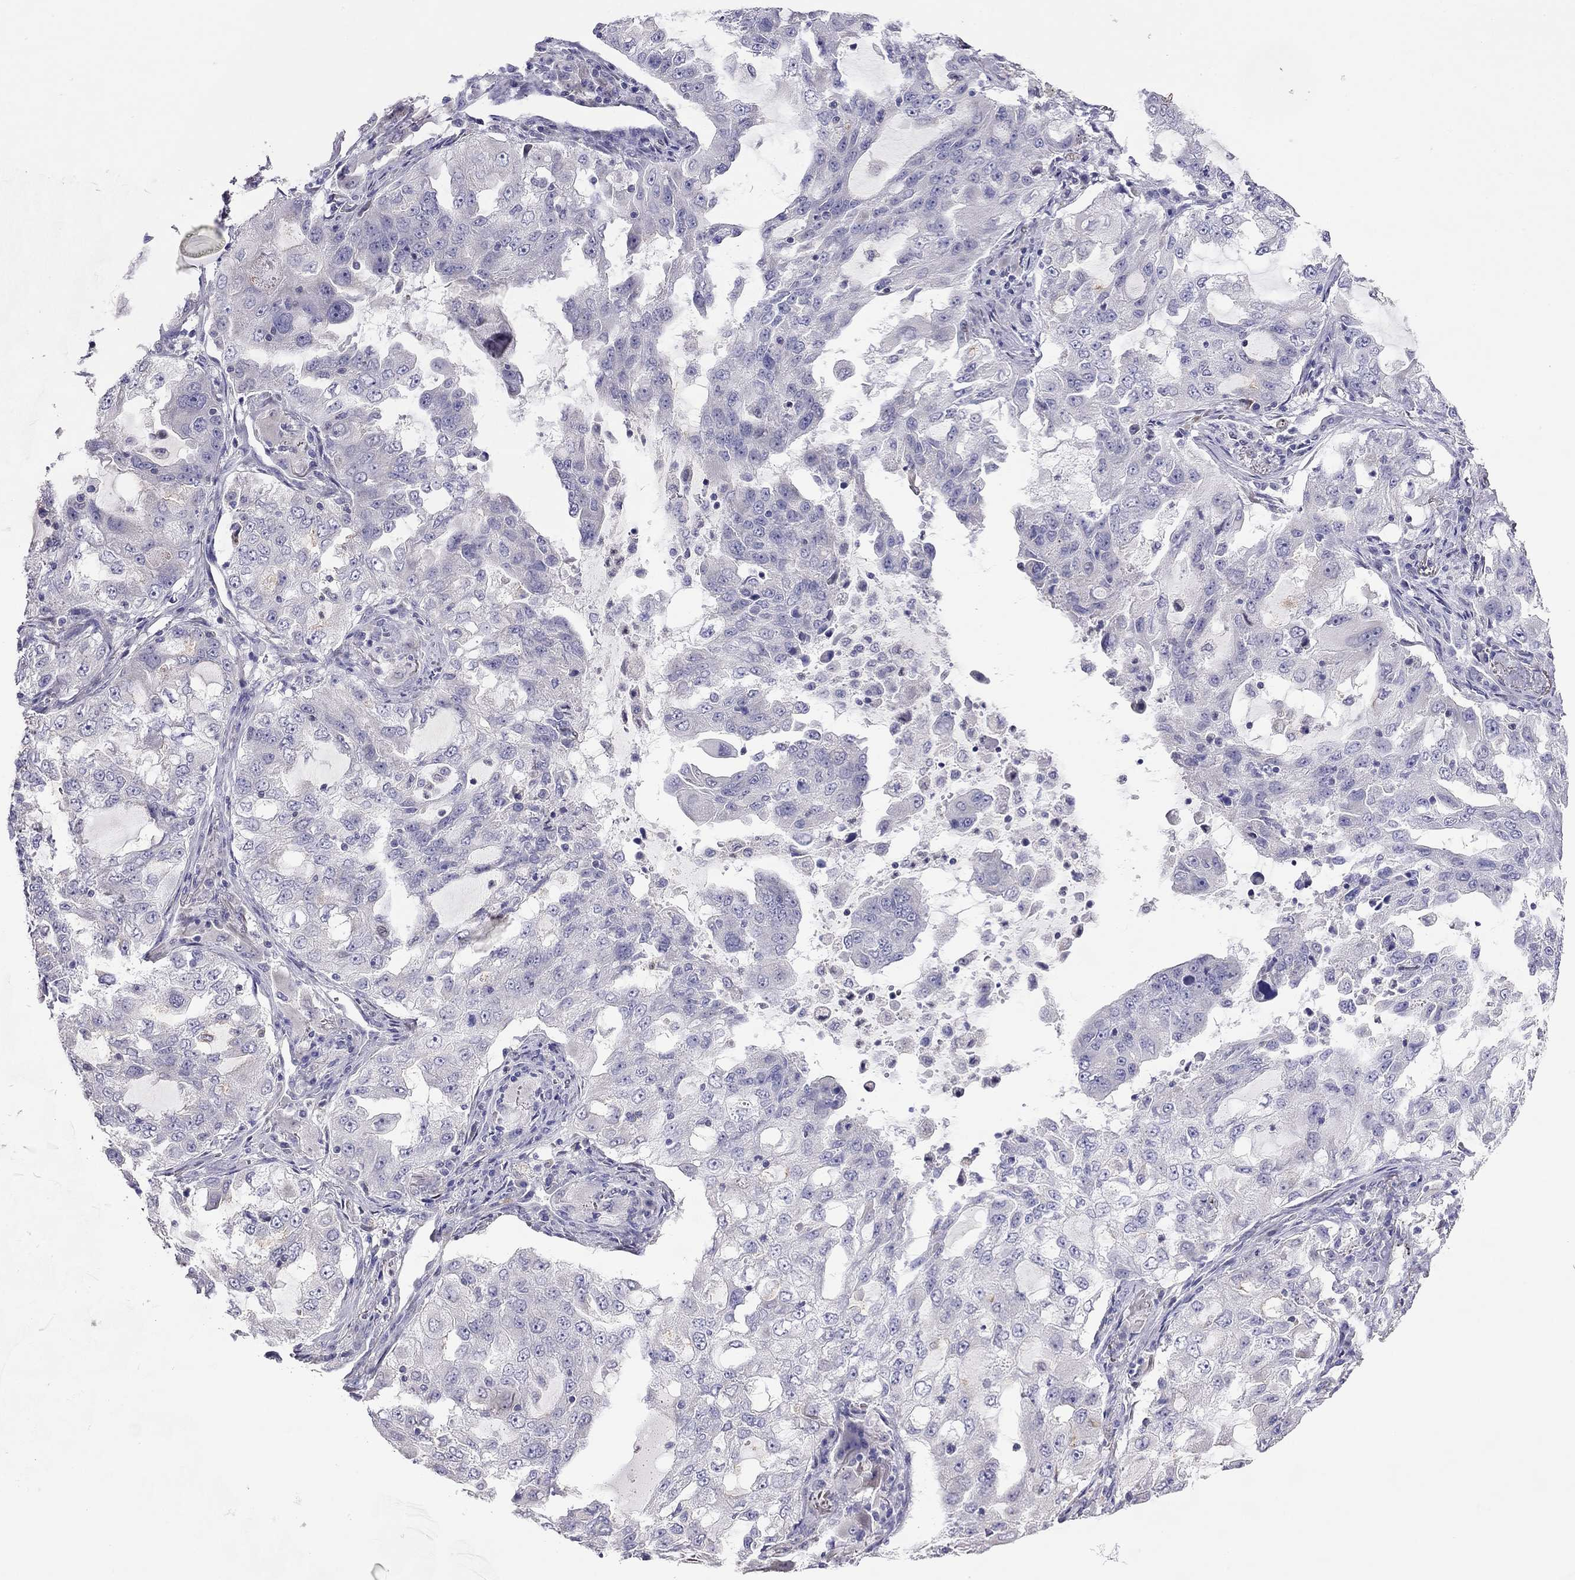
{"staining": {"intensity": "negative", "quantity": "none", "location": "none"}, "tissue": "lung cancer", "cell_type": "Tumor cells", "image_type": "cancer", "snomed": [{"axis": "morphology", "description": "Adenocarcinoma, NOS"}, {"axis": "topography", "description": "Lung"}], "caption": "There is no significant positivity in tumor cells of lung adenocarcinoma.", "gene": "SLC46A2", "patient": {"sex": "female", "age": 61}}